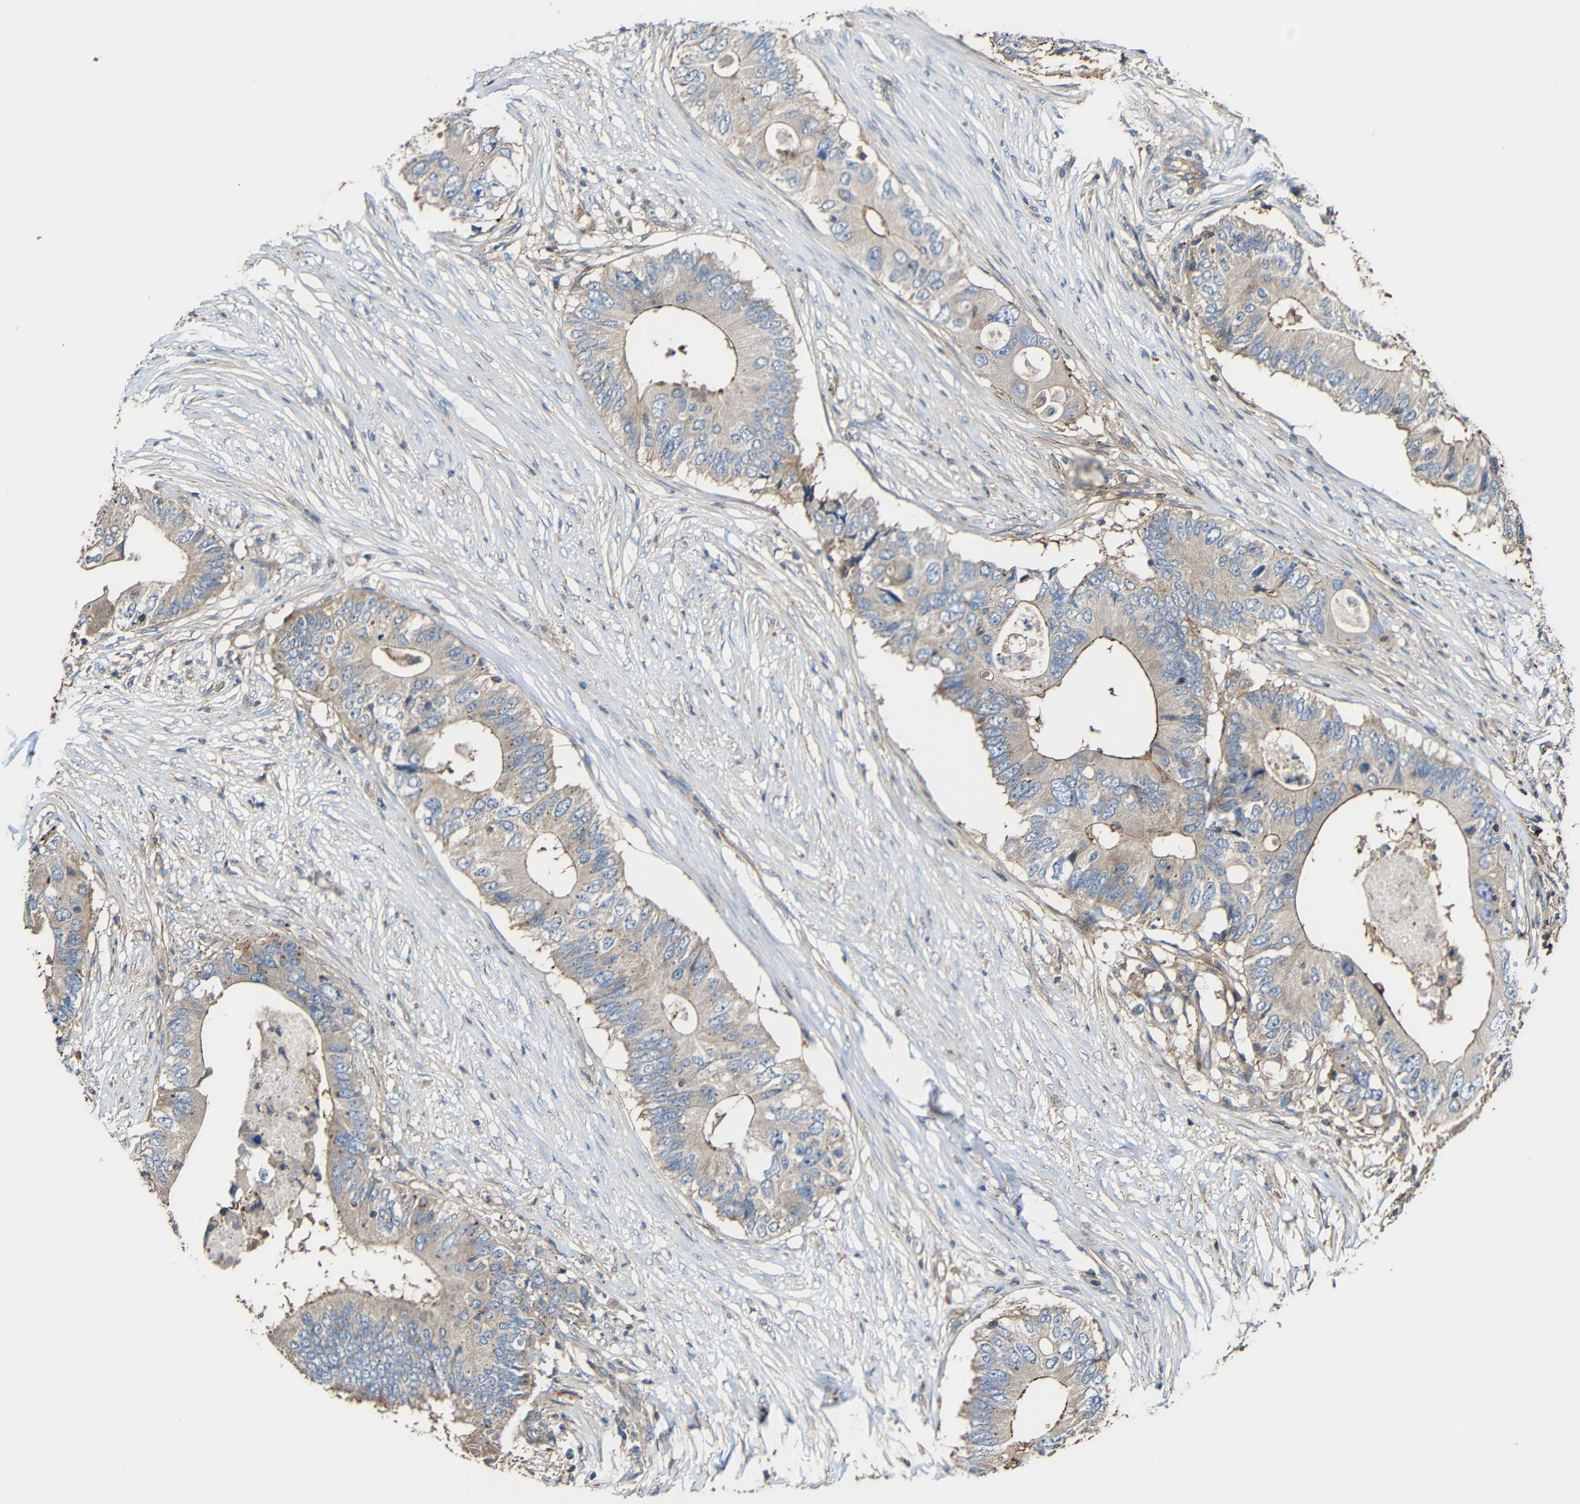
{"staining": {"intensity": "weak", "quantity": "<25%", "location": "cytoplasmic/membranous"}, "tissue": "colorectal cancer", "cell_type": "Tumor cells", "image_type": "cancer", "snomed": [{"axis": "morphology", "description": "Adenocarcinoma, NOS"}, {"axis": "topography", "description": "Colon"}], "caption": "IHC of colorectal cancer (adenocarcinoma) exhibits no staining in tumor cells. Nuclei are stained in blue.", "gene": "RHOT2", "patient": {"sex": "male", "age": 71}}